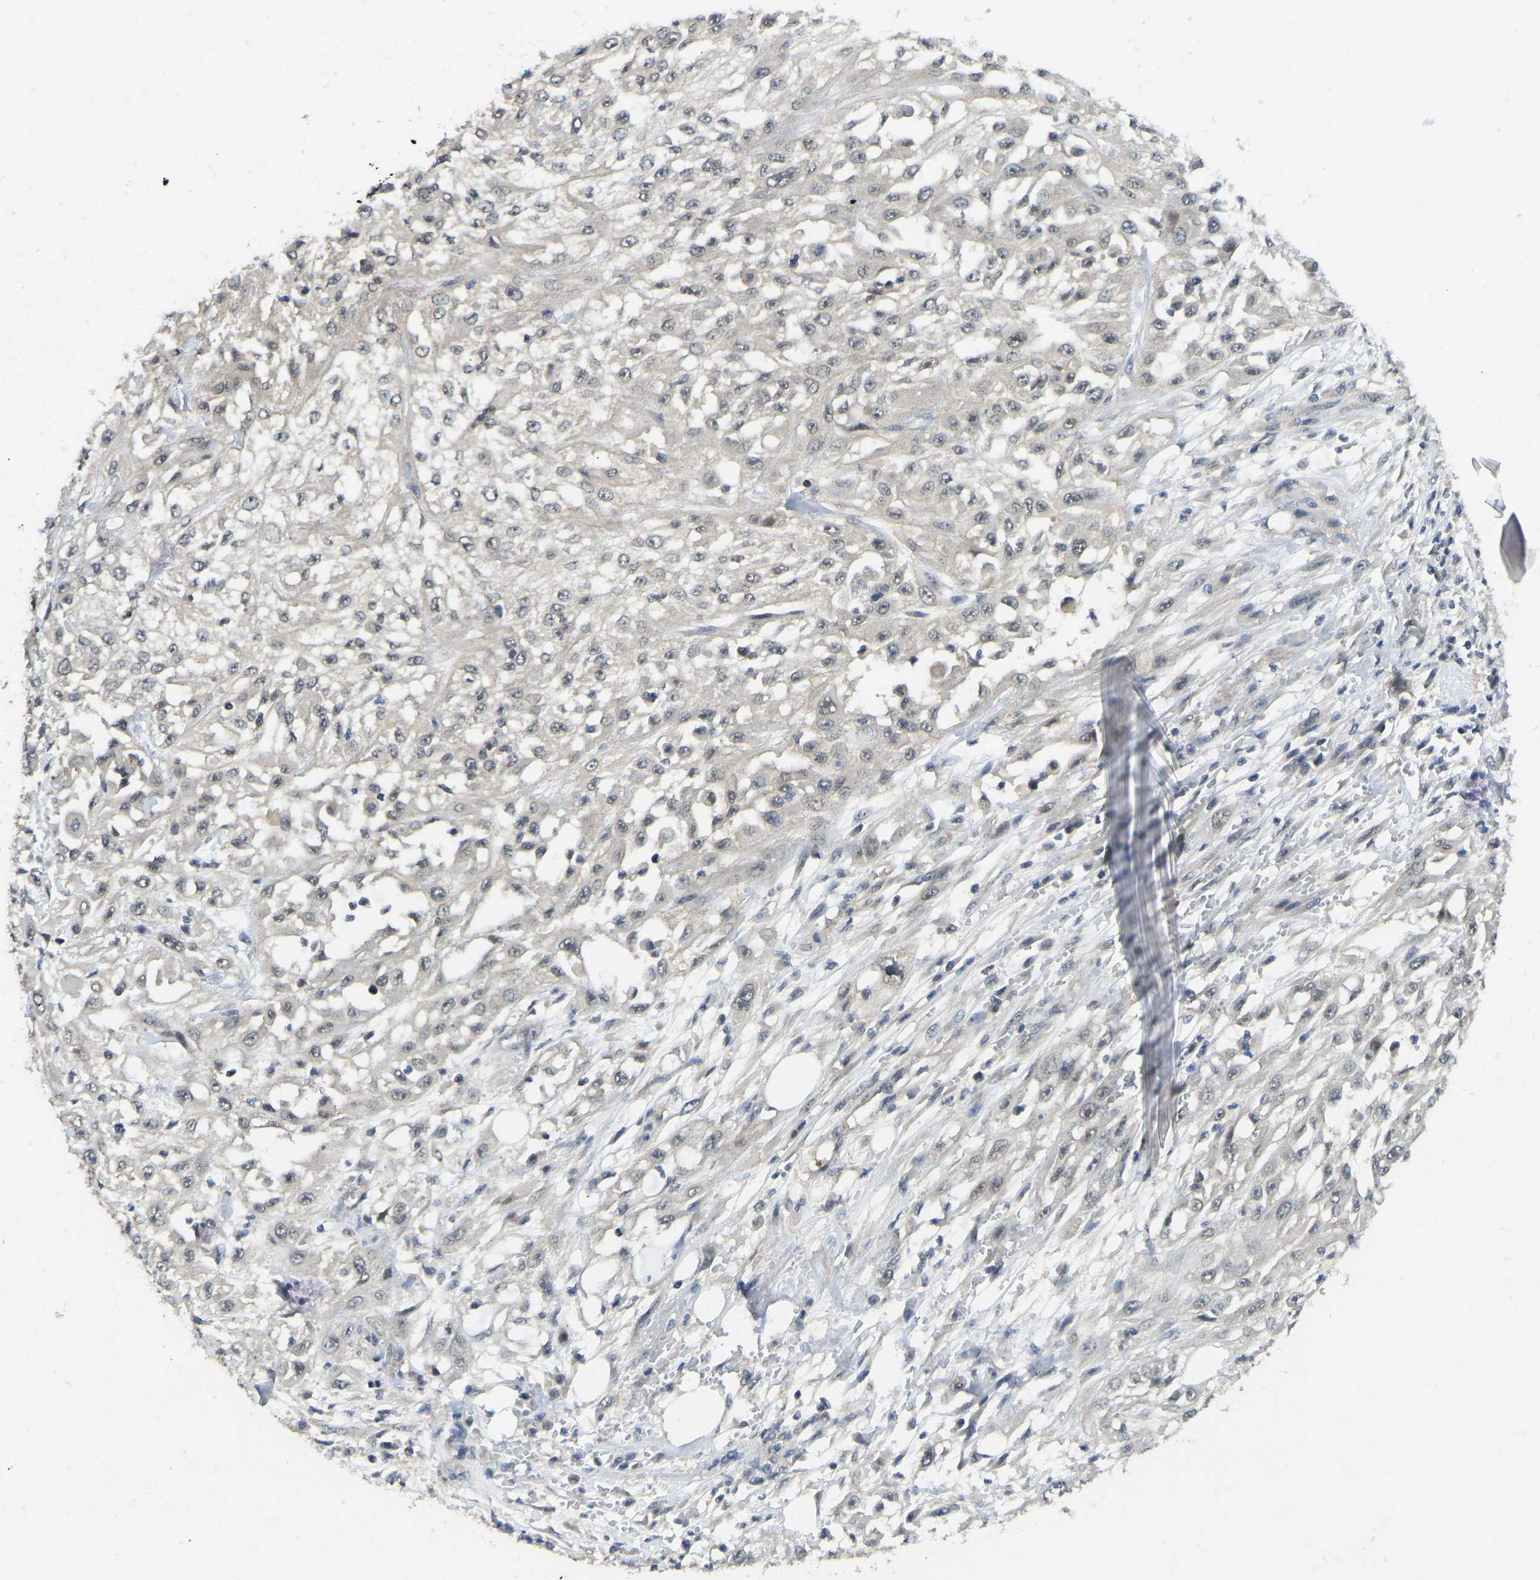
{"staining": {"intensity": "negative", "quantity": "none", "location": "none"}, "tissue": "skin cancer", "cell_type": "Tumor cells", "image_type": "cancer", "snomed": [{"axis": "morphology", "description": "Squamous cell carcinoma, NOS"}, {"axis": "morphology", "description": "Squamous cell carcinoma, metastatic, NOS"}, {"axis": "topography", "description": "Skin"}, {"axis": "topography", "description": "Lymph node"}], "caption": "Skin cancer (metastatic squamous cell carcinoma) was stained to show a protein in brown. There is no significant staining in tumor cells. The staining is performed using DAB (3,3'-diaminobenzidine) brown chromogen with nuclei counter-stained in using hematoxylin.", "gene": "NDRG3", "patient": {"sex": "male", "age": 75}}